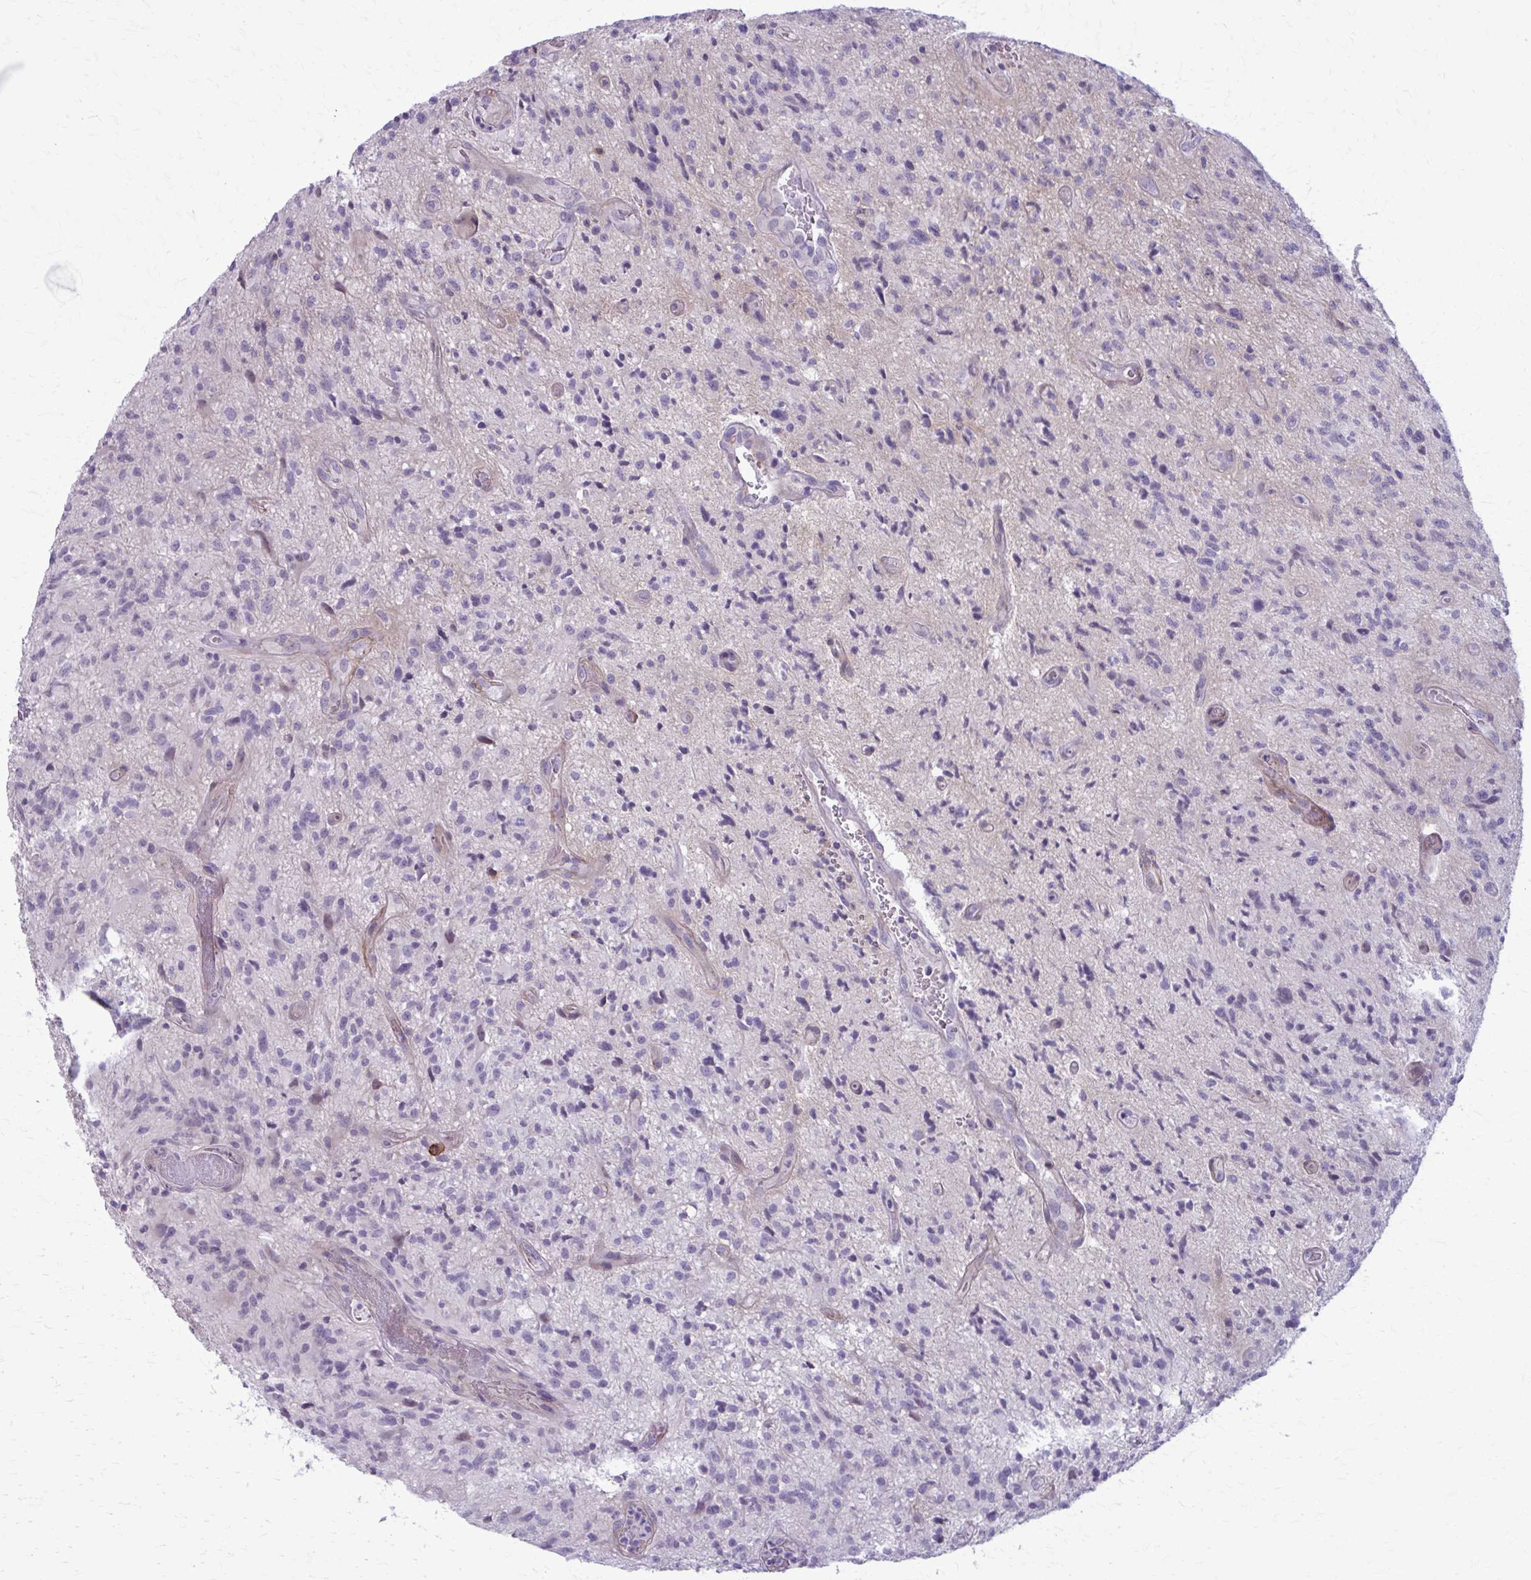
{"staining": {"intensity": "negative", "quantity": "none", "location": "none"}, "tissue": "glioma", "cell_type": "Tumor cells", "image_type": "cancer", "snomed": [{"axis": "morphology", "description": "Glioma, malignant, High grade"}, {"axis": "topography", "description": "Brain"}], "caption": "Tumor cells are negative for protein expression in human glioma.", "gene": "CD38", "patient": {"sex": "male", "age": 67}}